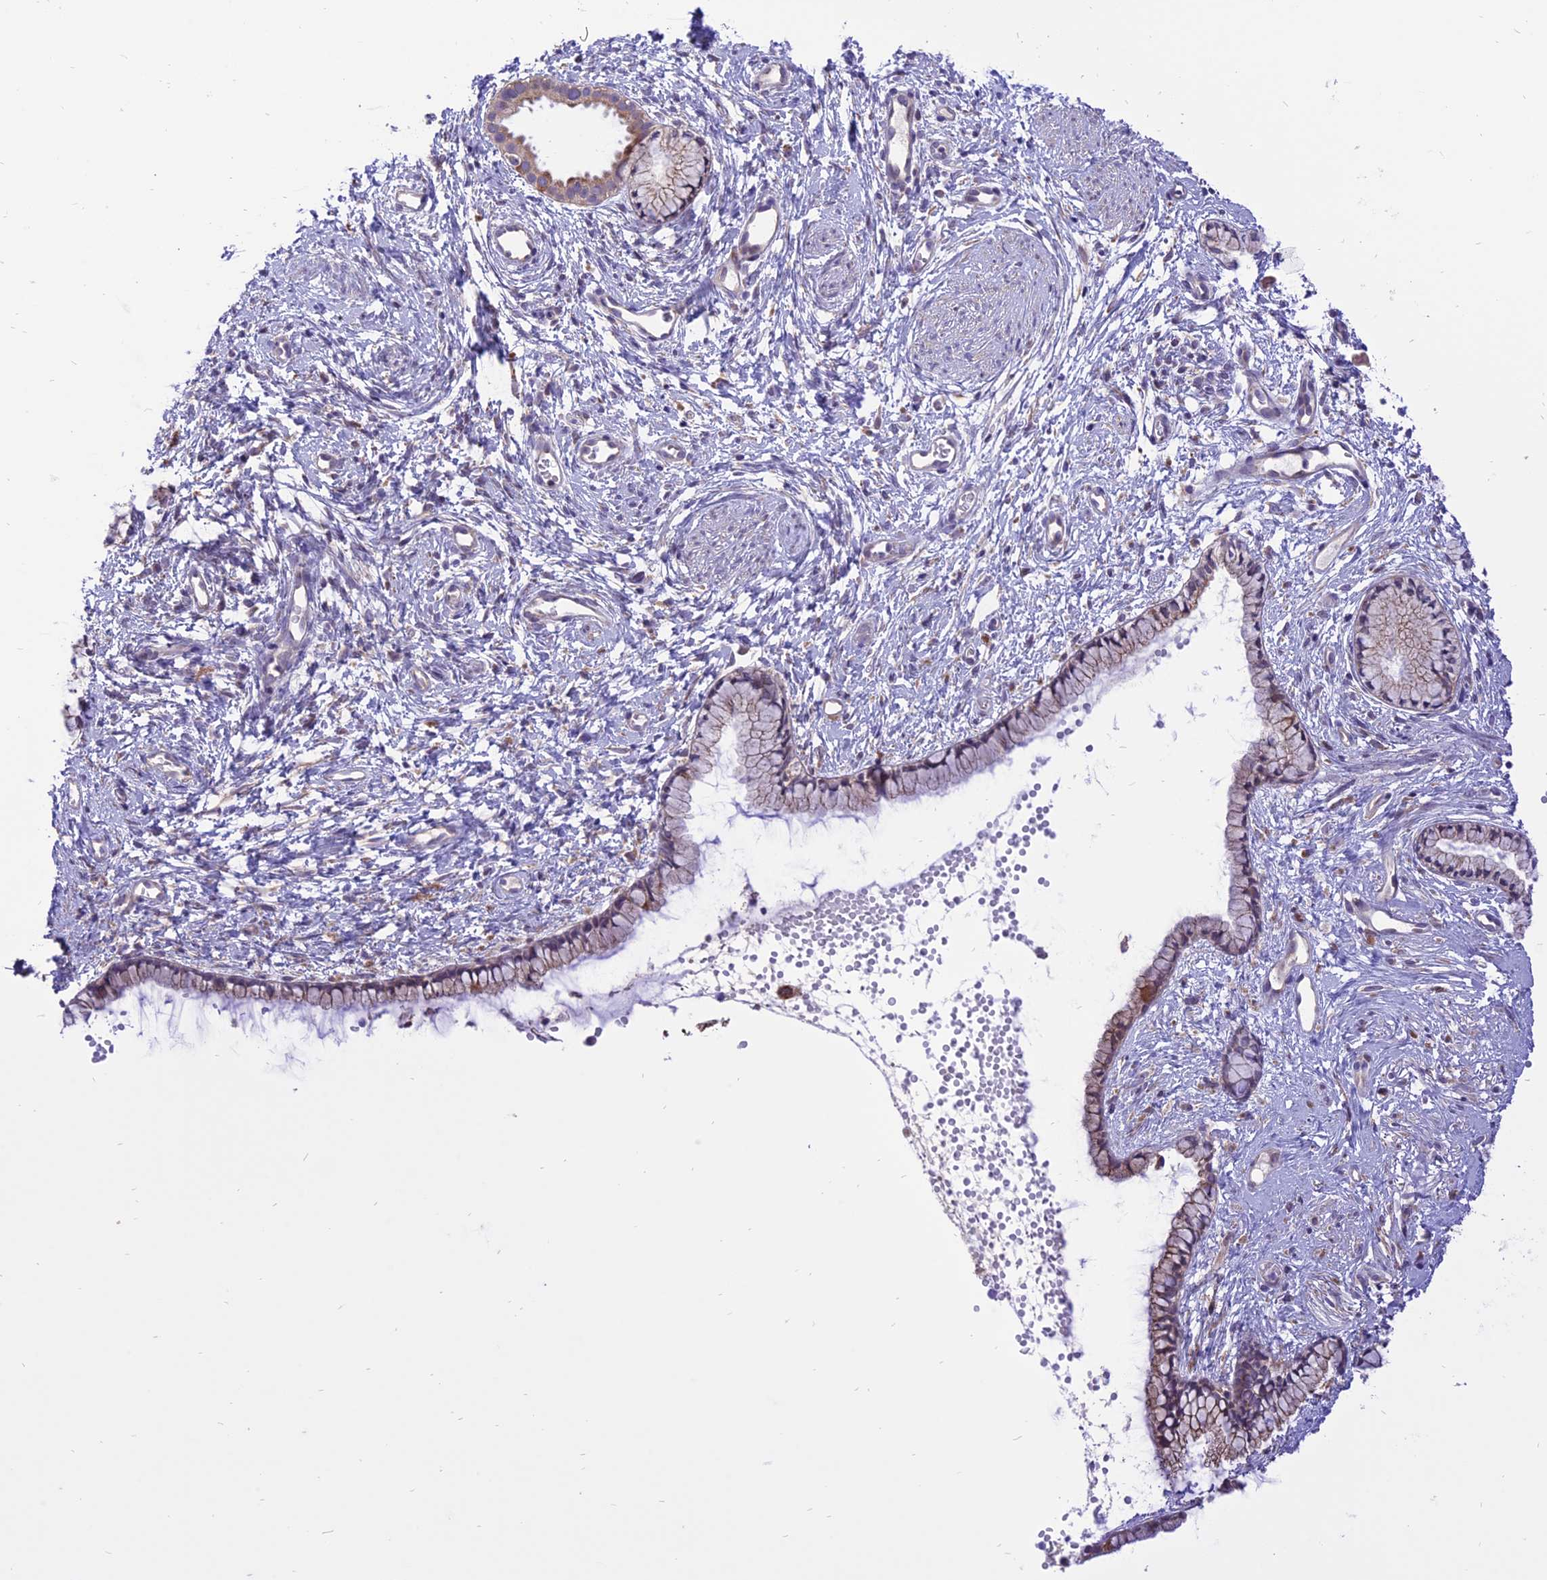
{"staining": {"intensity": "moderate", "quantity": "25%-75%", "location": "cytoplasmic/membranous"}, "tissue": "cervix", "cell_type": "Glandular cells", "image_type": "normal", "snomed": [{"axis": "morphology", "description": "Normal tissue, NOS"}, {"axis": "topography", "description": "Cervix"}], "caption": "Approximately 25%-75% of glandular cells in normal cervix reveal moderate cytoplasmic/membranous protein staining as visualized by brown immunohistochemical staining.", "gene": "ARMCX6", "patient": {"sex": "female", "age": 57}}